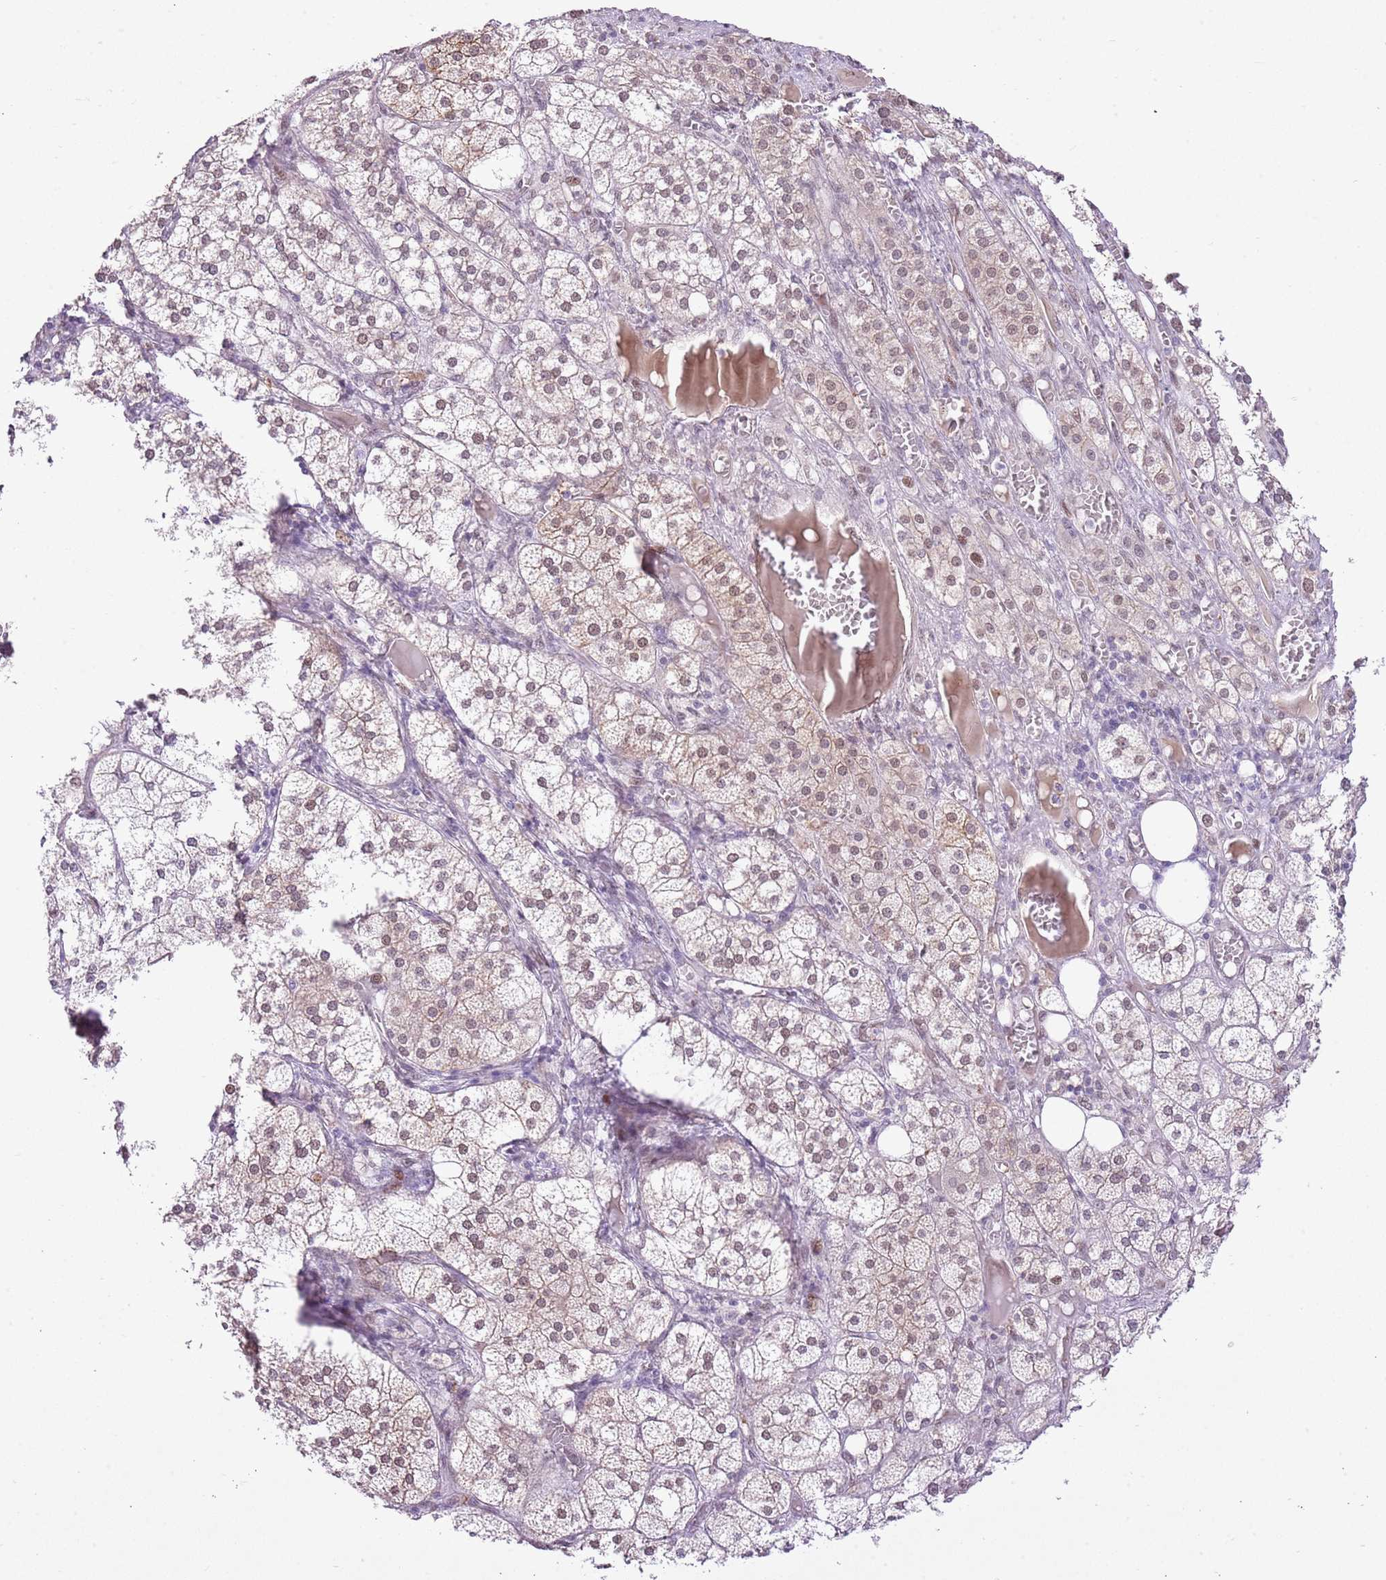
{"staining": {"intensity": "strong", "quantity": "<25%", "location": "nuclear"}, "tissue": "adrenal gland", "cell_type": "Glandular cells", "image_type": "normal", "snomed": [{"axis": "morphology", "description": "Normal tissue, NOS"}, {"axis": "topography", "description": "Adrenal gland"}], "caption": "Adrenal gland stained with a brown dye exhibits strong nuclear positive staining in approximately <25% of glandular cells.", "gene": "NACC2", "patient": {"sex": "female", "age": 61}}